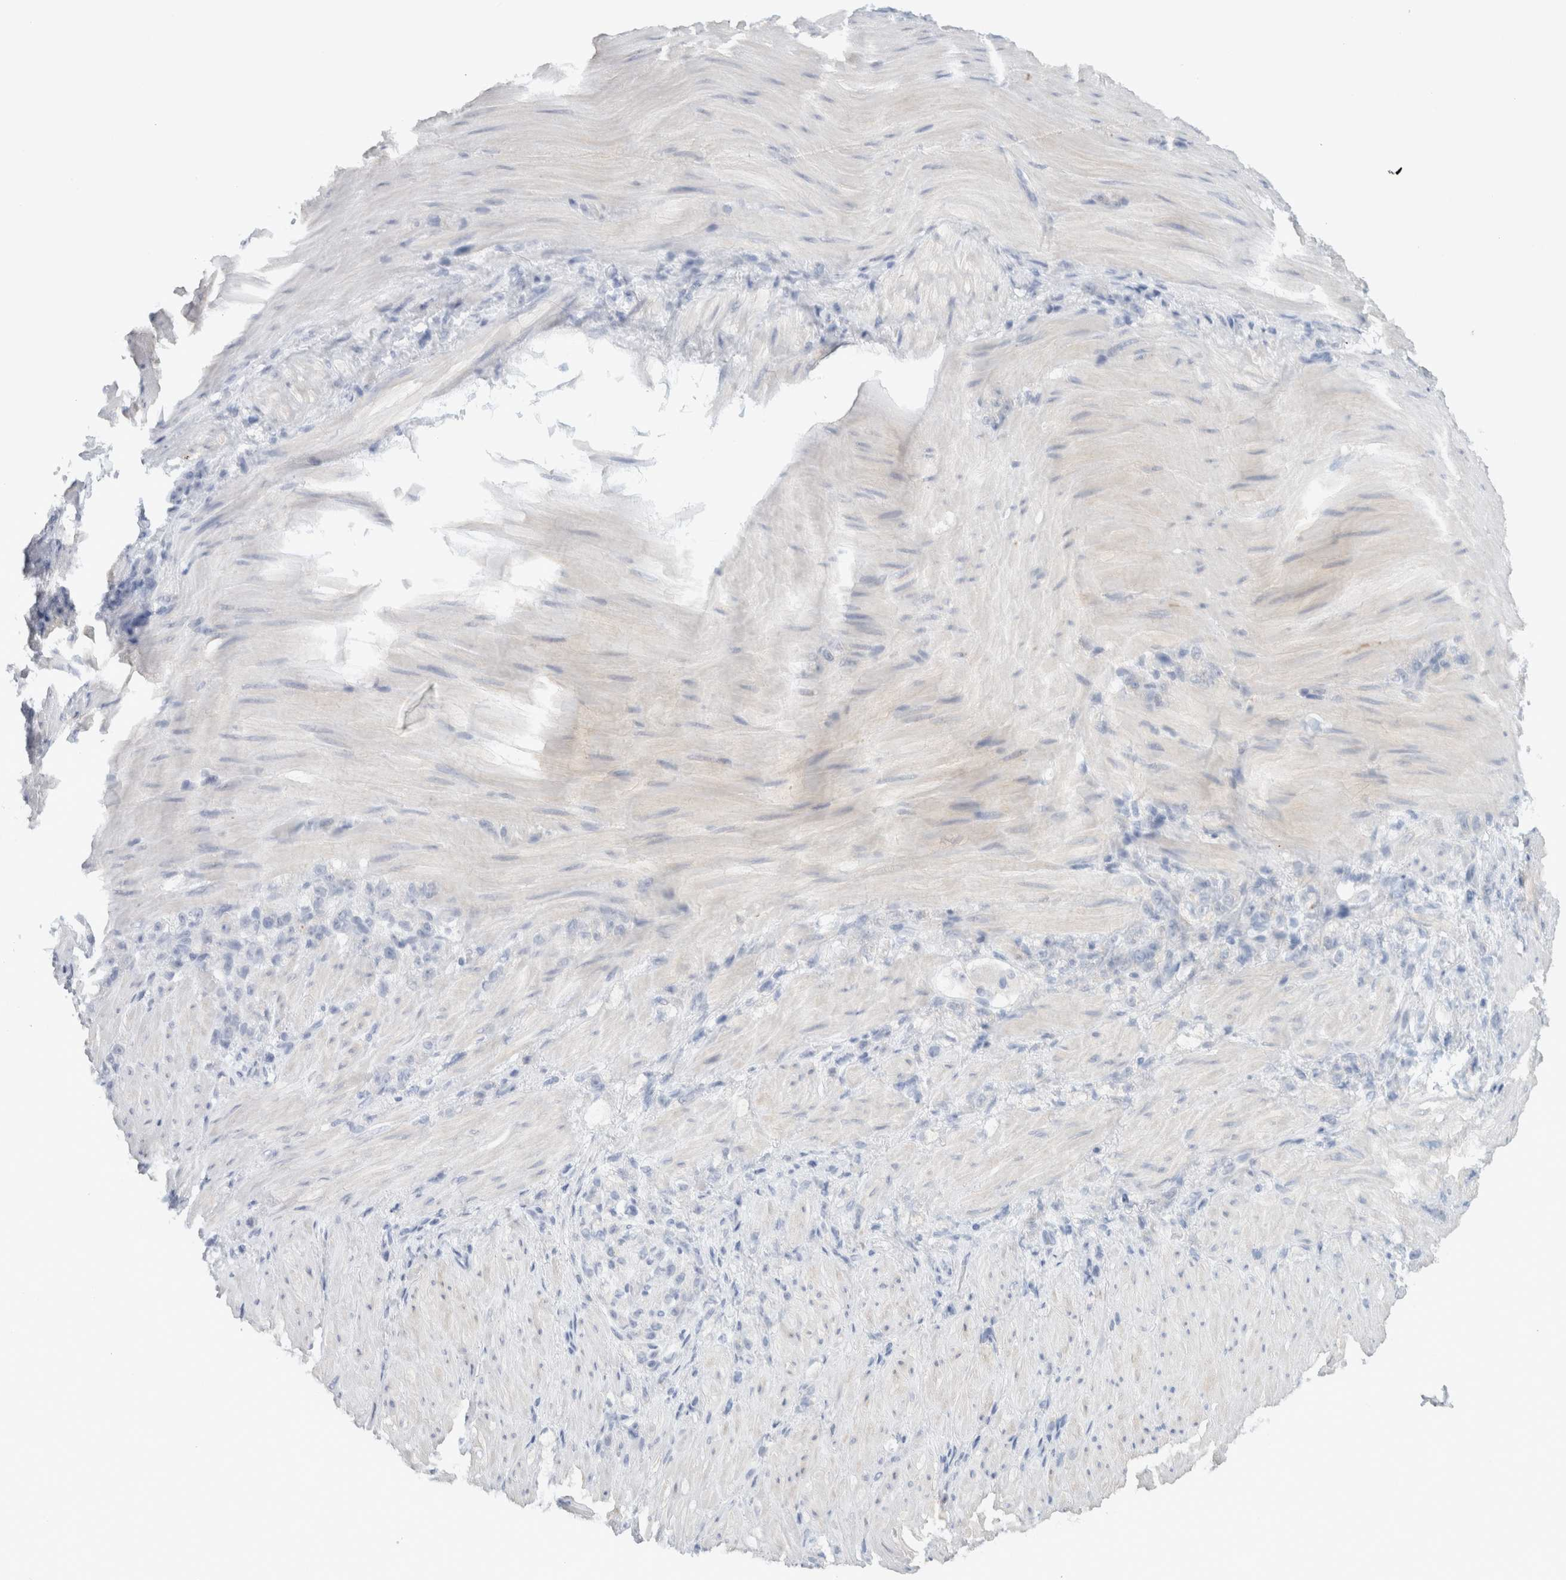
{"staining": {"intensity": "negative", "quantity": "none", "location": "none"}, "tissue": "stomach cancer", "cell_type": "Tumor cells", "image_type": "cancer", "snomed": [{"axis": "morphology", "description": "Normal tissue, NOS"}, {"axis": "morphology", "description": "Adenocarcinoma, NOS"}, {"axis": "topography", "description": "Stomach"}], "caption": "This is a image of IHC staining of stomach adenocarcinoma, which shows no positivity in tumor cells.", "gene": "RAB14", "patient": {"sex": "male", "age": 82}}